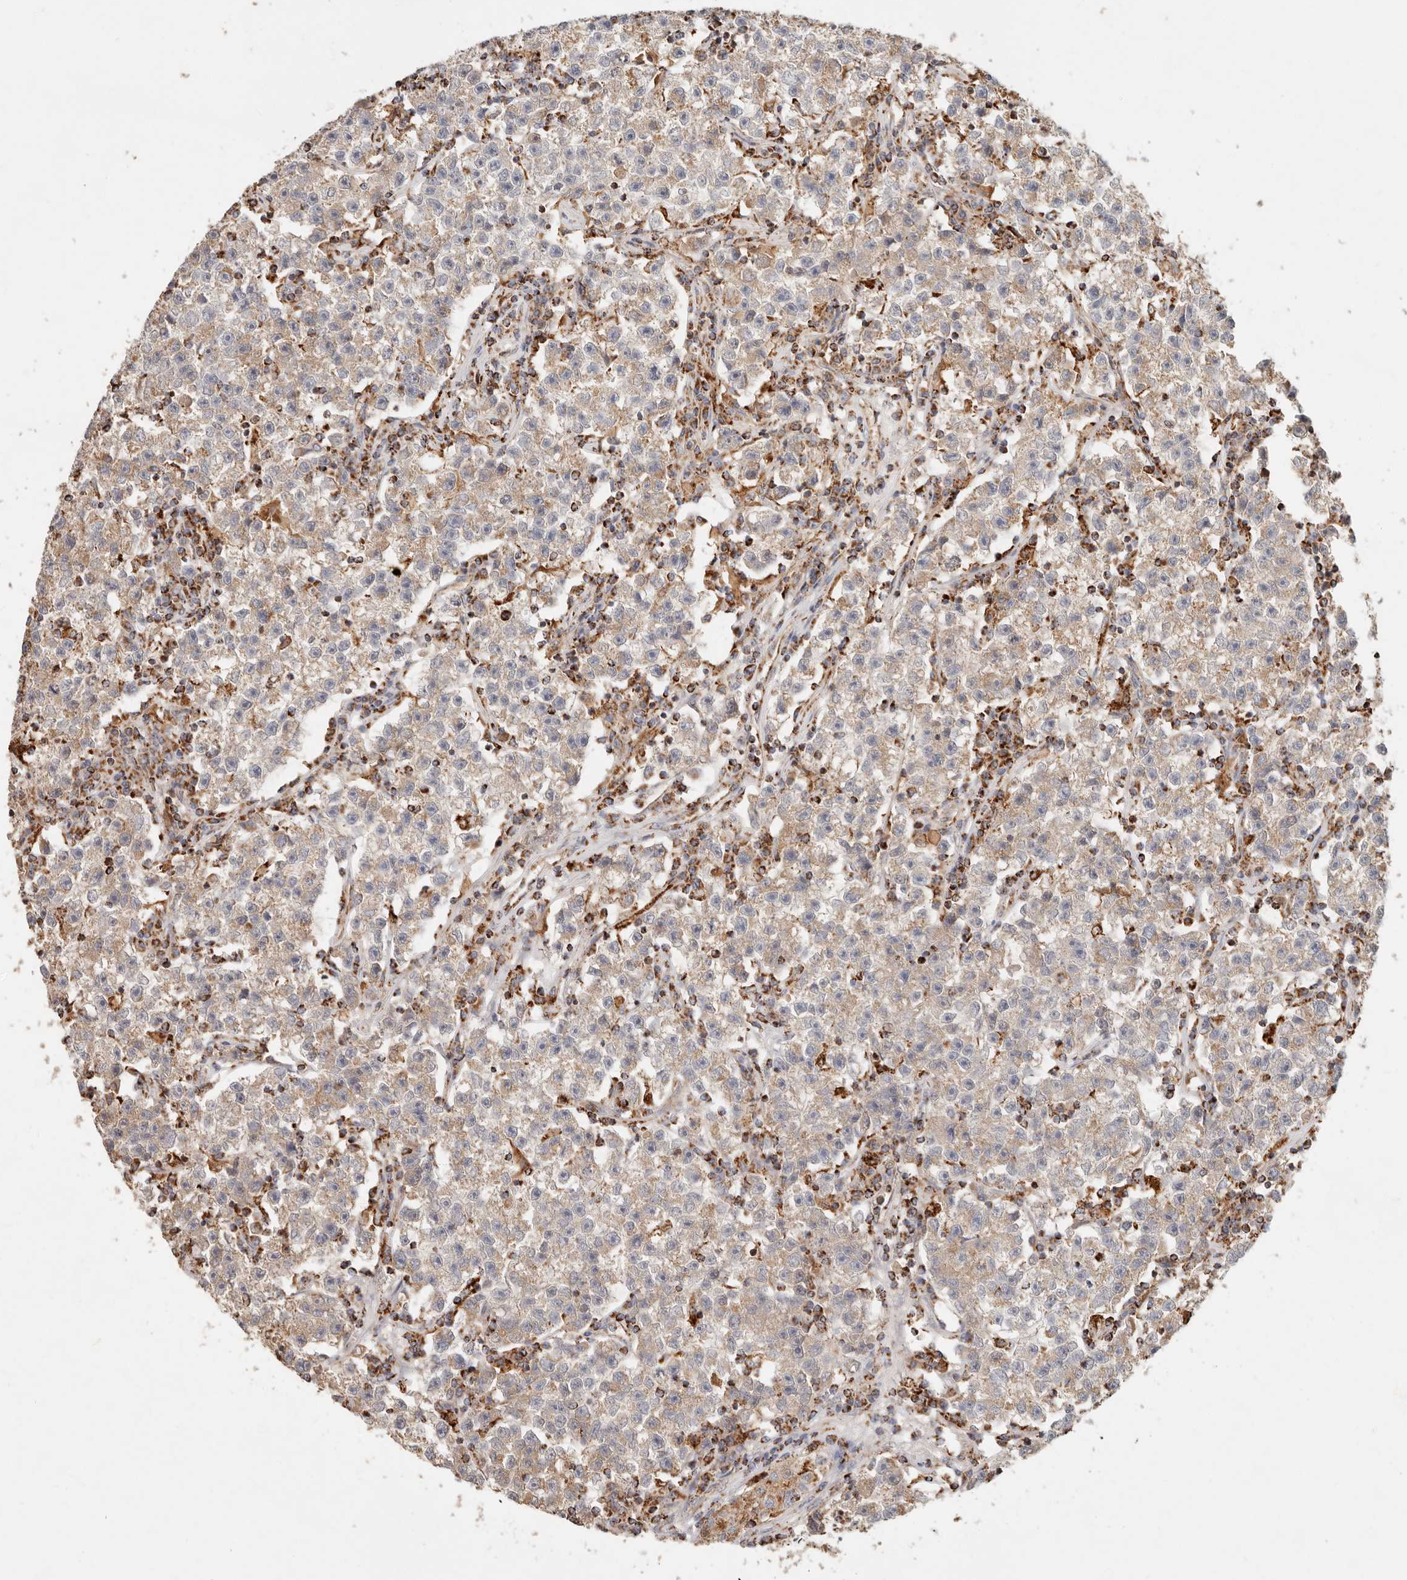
{"staining": {"intensity": "weak", "quantity": "<25%", "location": "cytoplasmic/membranous"}, "tissue": "testis cancer", "cell_type": "Tumor cells", "image_type": "cancer", "snomed": [{"axis": "morphology", "description": "Seminoma, NOS"}, {"axis": "topography", "description": "Testis"}], "caption": "This is a histopathology image of immunohistochemistry staining of seminoma (testis), which shows no positivity in tumor cells. (Stains: DAB immunohistochemistry (IHC) with hematoxylin counter stain, Microscopy: brightfield microscopy at high magnification).", "gene": "ARHGEF10L", "patient": {"sex": "male", "age": 22}}